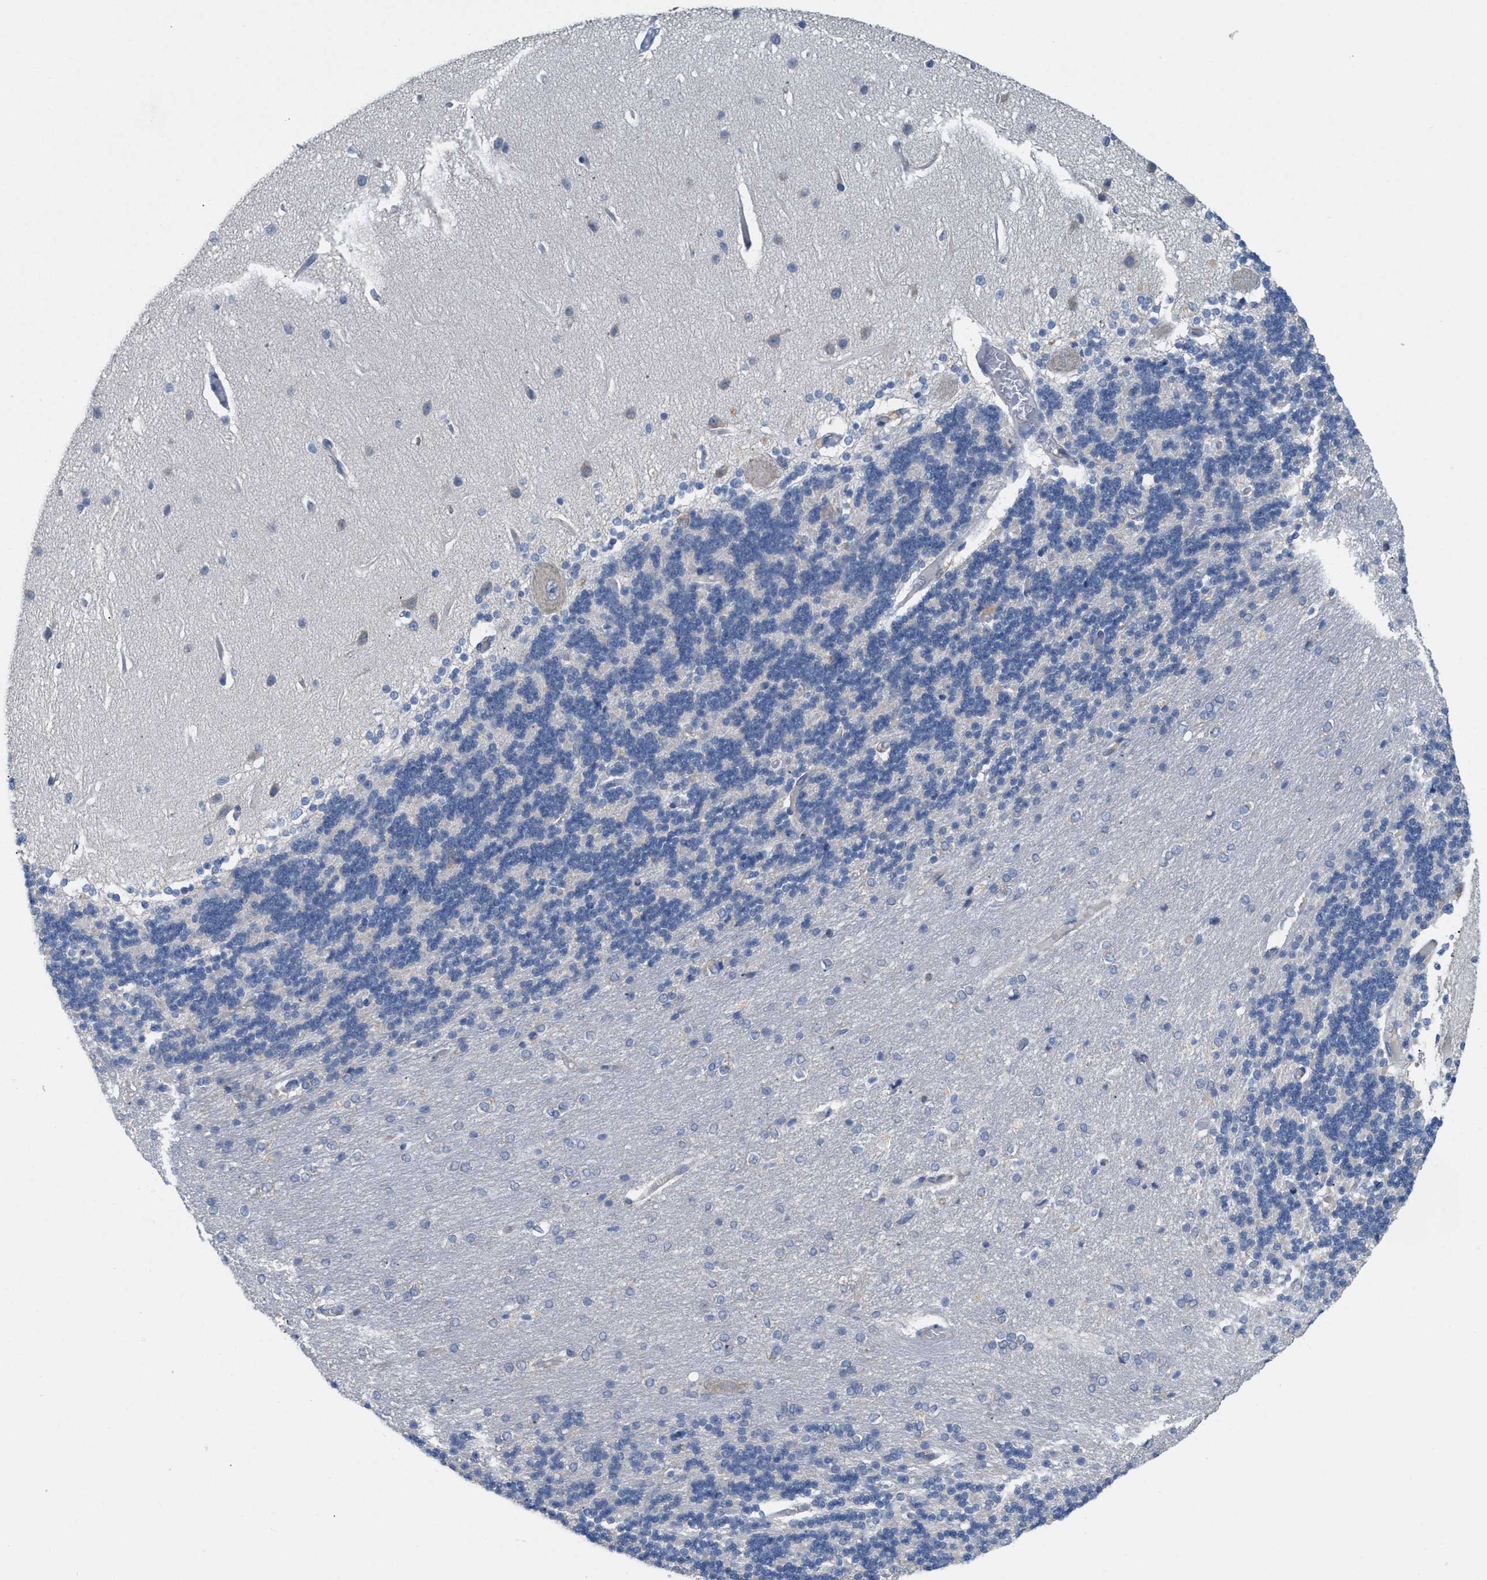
{"staining": {"intensity": "negative", "quantity": "none", "location": "none"}, "tissue": "cerebellum", "cell_type": "Cells in granular layer", "image_type": "normal", "snomed": [{"axis": "morphology", "description": "Normal tissue, NOS"}, {"axis": "topography", "description": "Cerebellum"}], "caption": "Cells in granular layer show no significant positivity in benign cerebellum.", "gene": "UBAP2", "patient": {"sex": "female", "age": 54}}